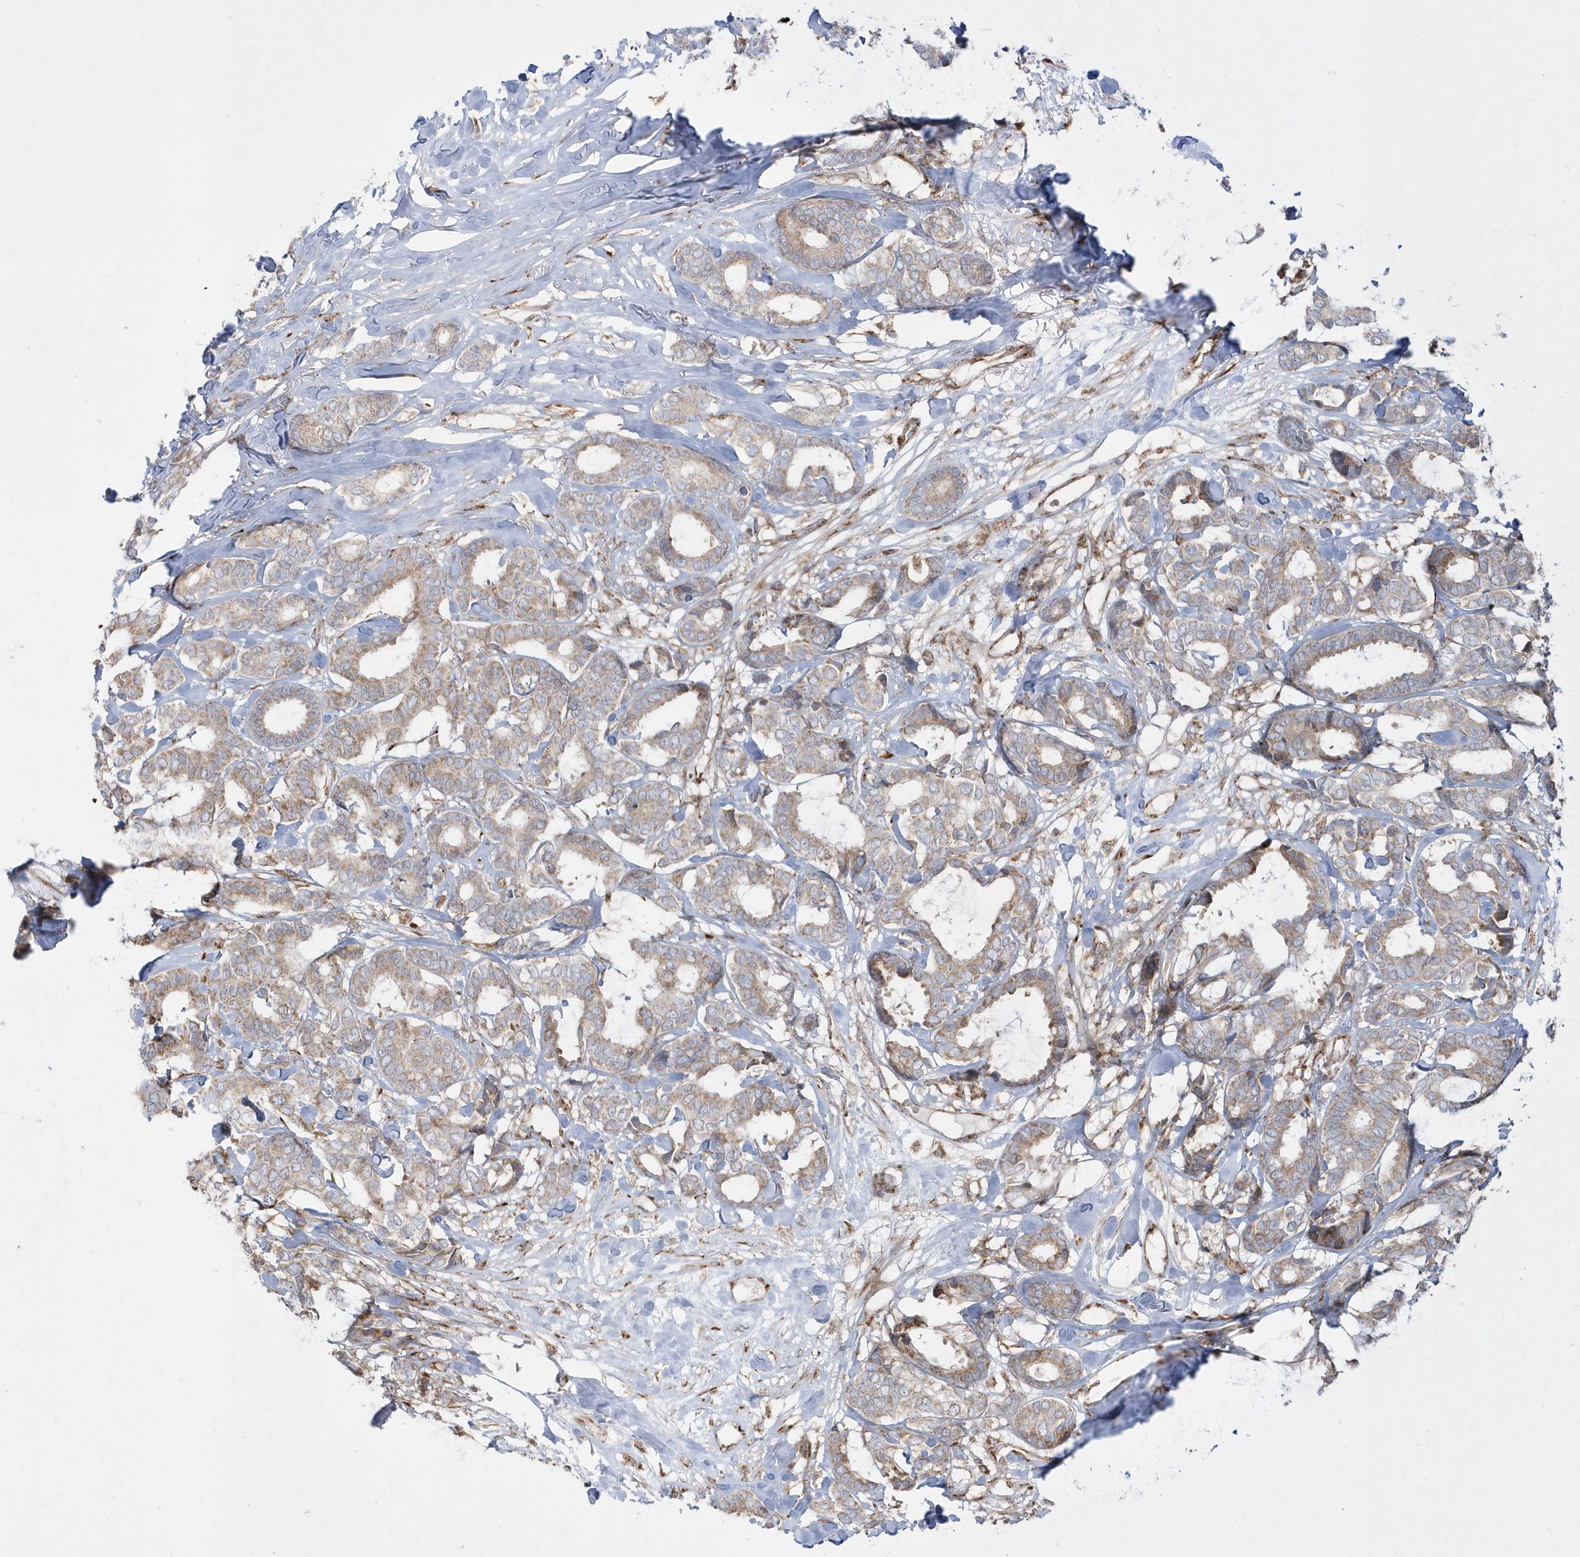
{"staining": {"intensity": "moderate", "quantity": "<25%", "location": "cytoplasmic/membranous"}, "tissue": "breast cancer", "cell_type": "Tumor cells", "image_type": "cancer", "snomed": [{"axis": "morphology", "description": "Duct carcinoma"}, {"axis": "topography", "description": "Breast"}], "caption": "A photomicrograph of human breast invasive ductal carcinoma stained for a protein reveals moderate cytoplasmic/membranous brown staining in tumor cells.", "gene": "SH3BP2", "patient": {"sex": "female", "age": 87}}